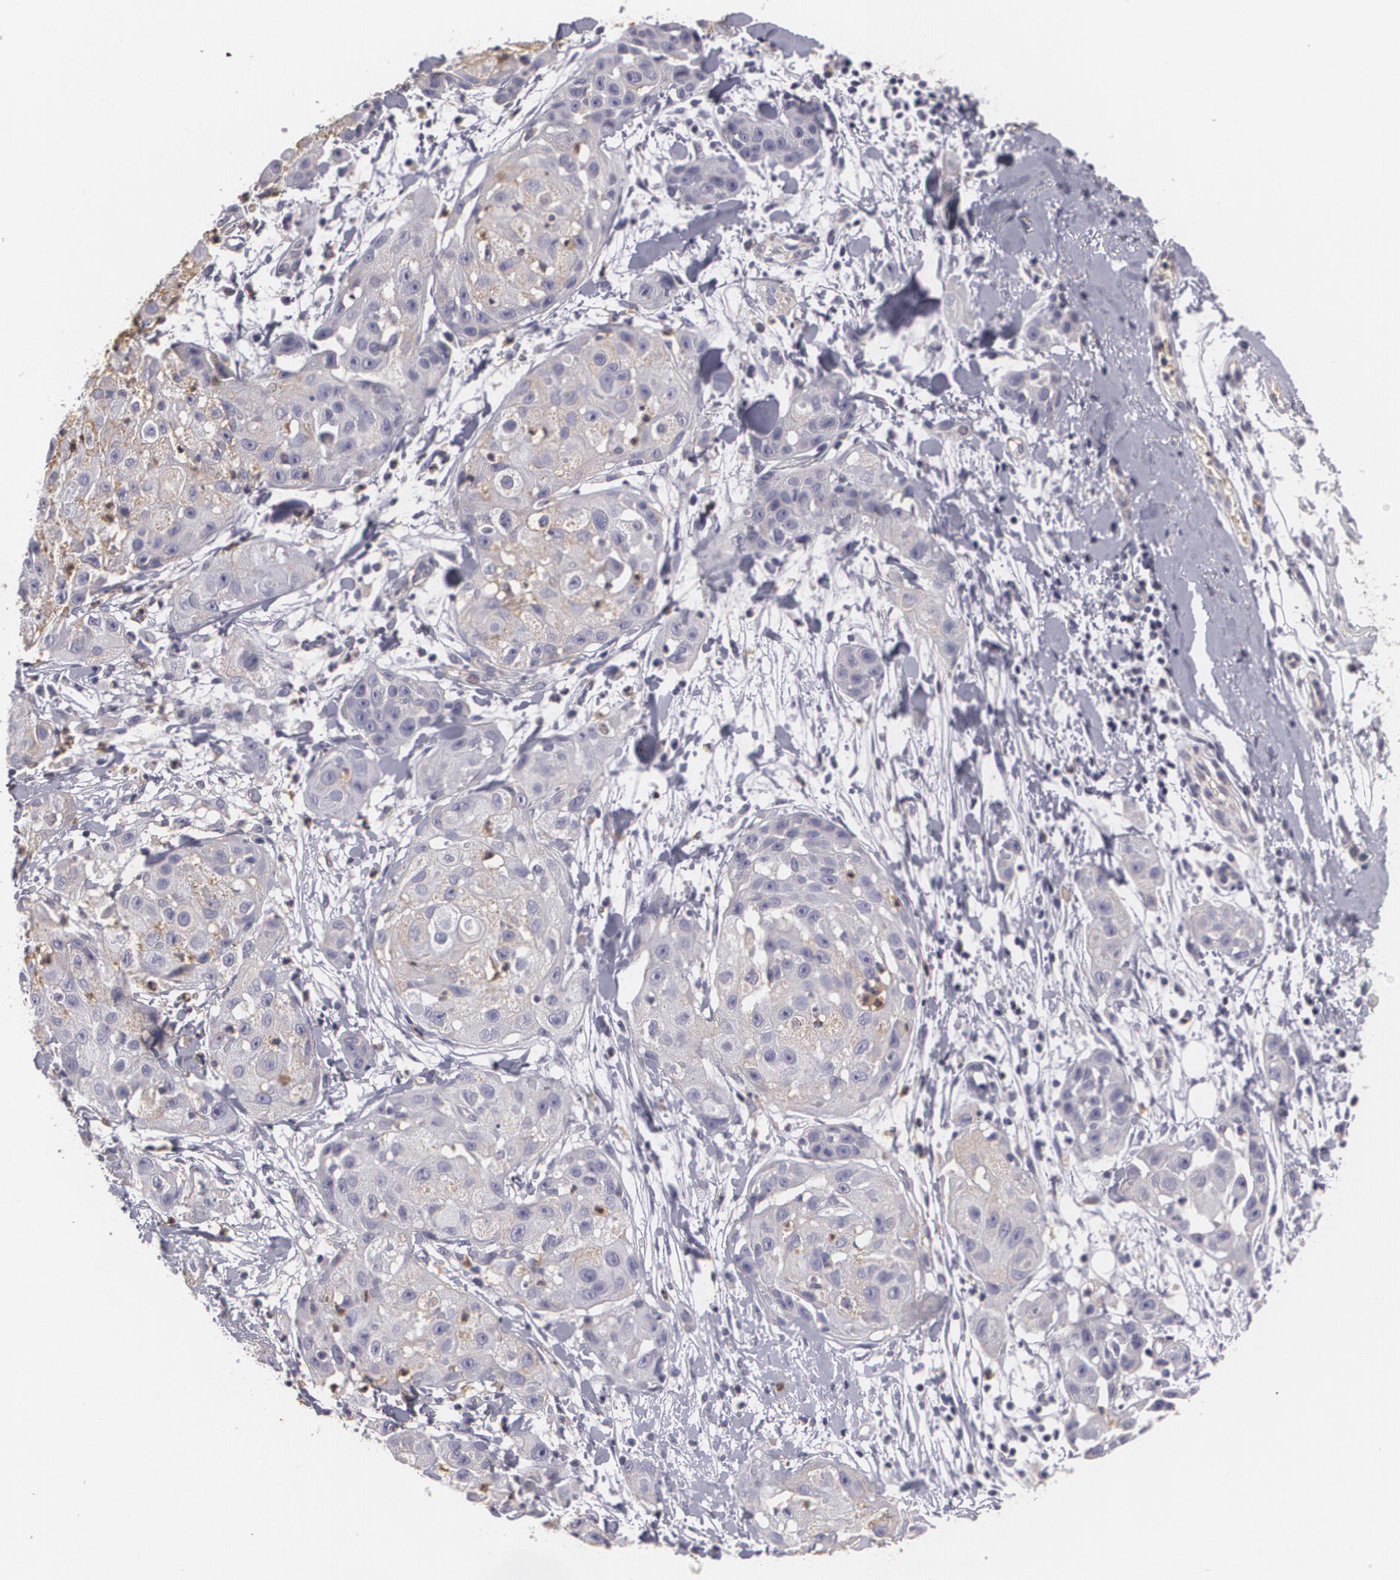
{"staining": {"intensity": "negative", "quantity": "none", "location": "none"}, "tissue": "skin cancer", "cell_type": "Tumor cells", "image_type": "cancer", "snomed": [{"axis": "morphology", "description": "Squamous cell carcinoma, NOS"}, {"axis": "topography", "description": "Skin"}], "caption": "This is an immunohistochemistry (IHC) histopathology image of human skin squamous cell carcinoma. There is no positivity in tumor cells.", "gene": "KCNA4", "patient": {"sex": "female", "age": 57}}